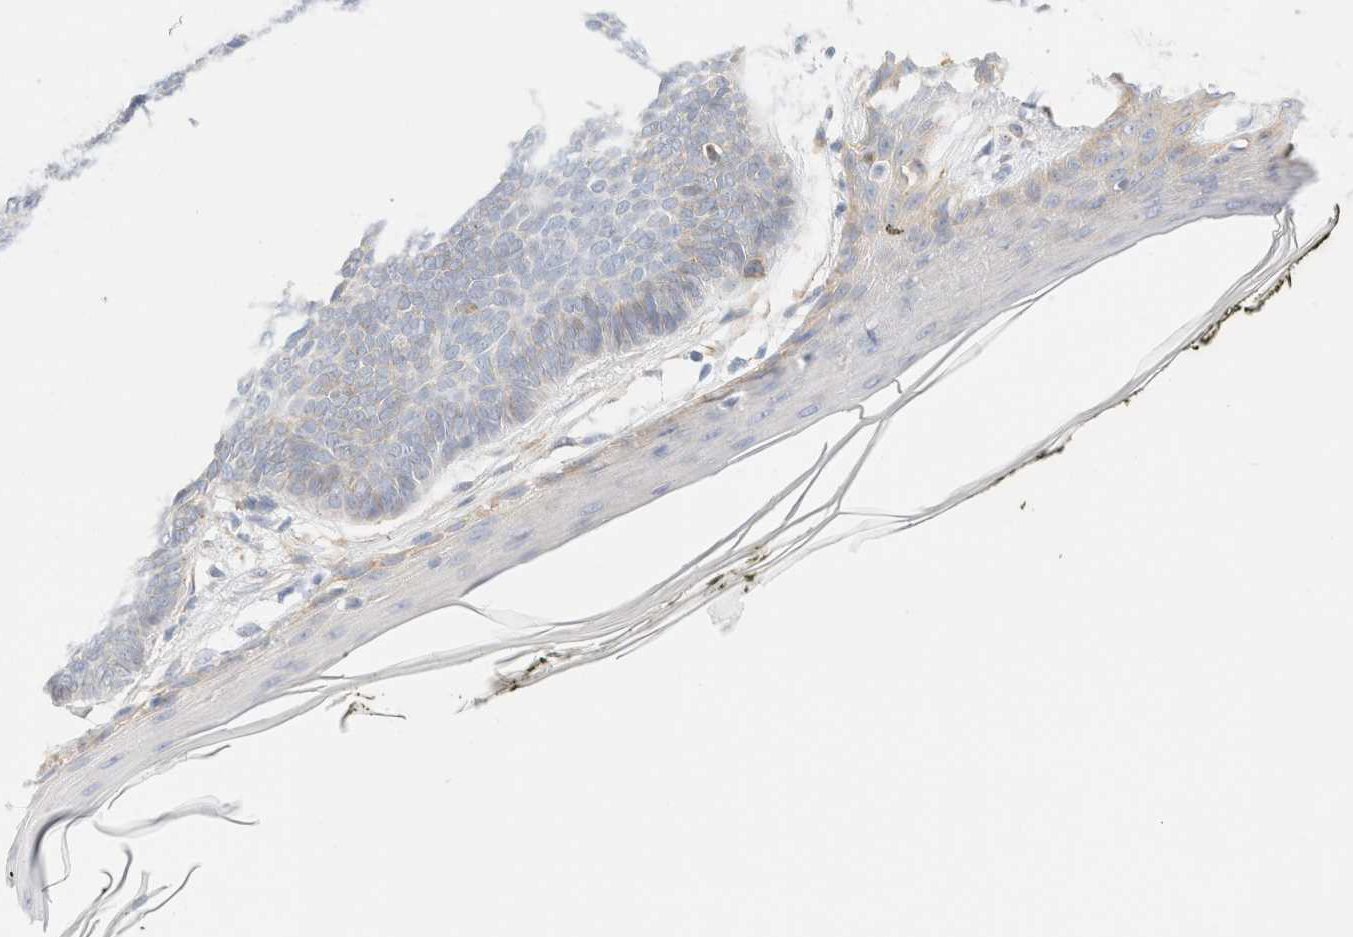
{"staining": {"intensity": "weak", "quantity": "<25%", "location": "cytoplasmic/membranous"}, "tissue": "skin cancer", "cell_type": "Tumor cells", "image_type": "cancer", "snomed": [{"axis": "morphology", "description": "Normal tissue, NOS"}, {"axis": "morphology", "description": "Basal cell carcinoma"}, {"axis": "topography", "description": "Skin"}], "caption": "Immunohistochemistry of skin cancer displays no positivity in tumor cells.", "gene": "CYB5R4", "patient": {"sex": "male", "age": 50}}